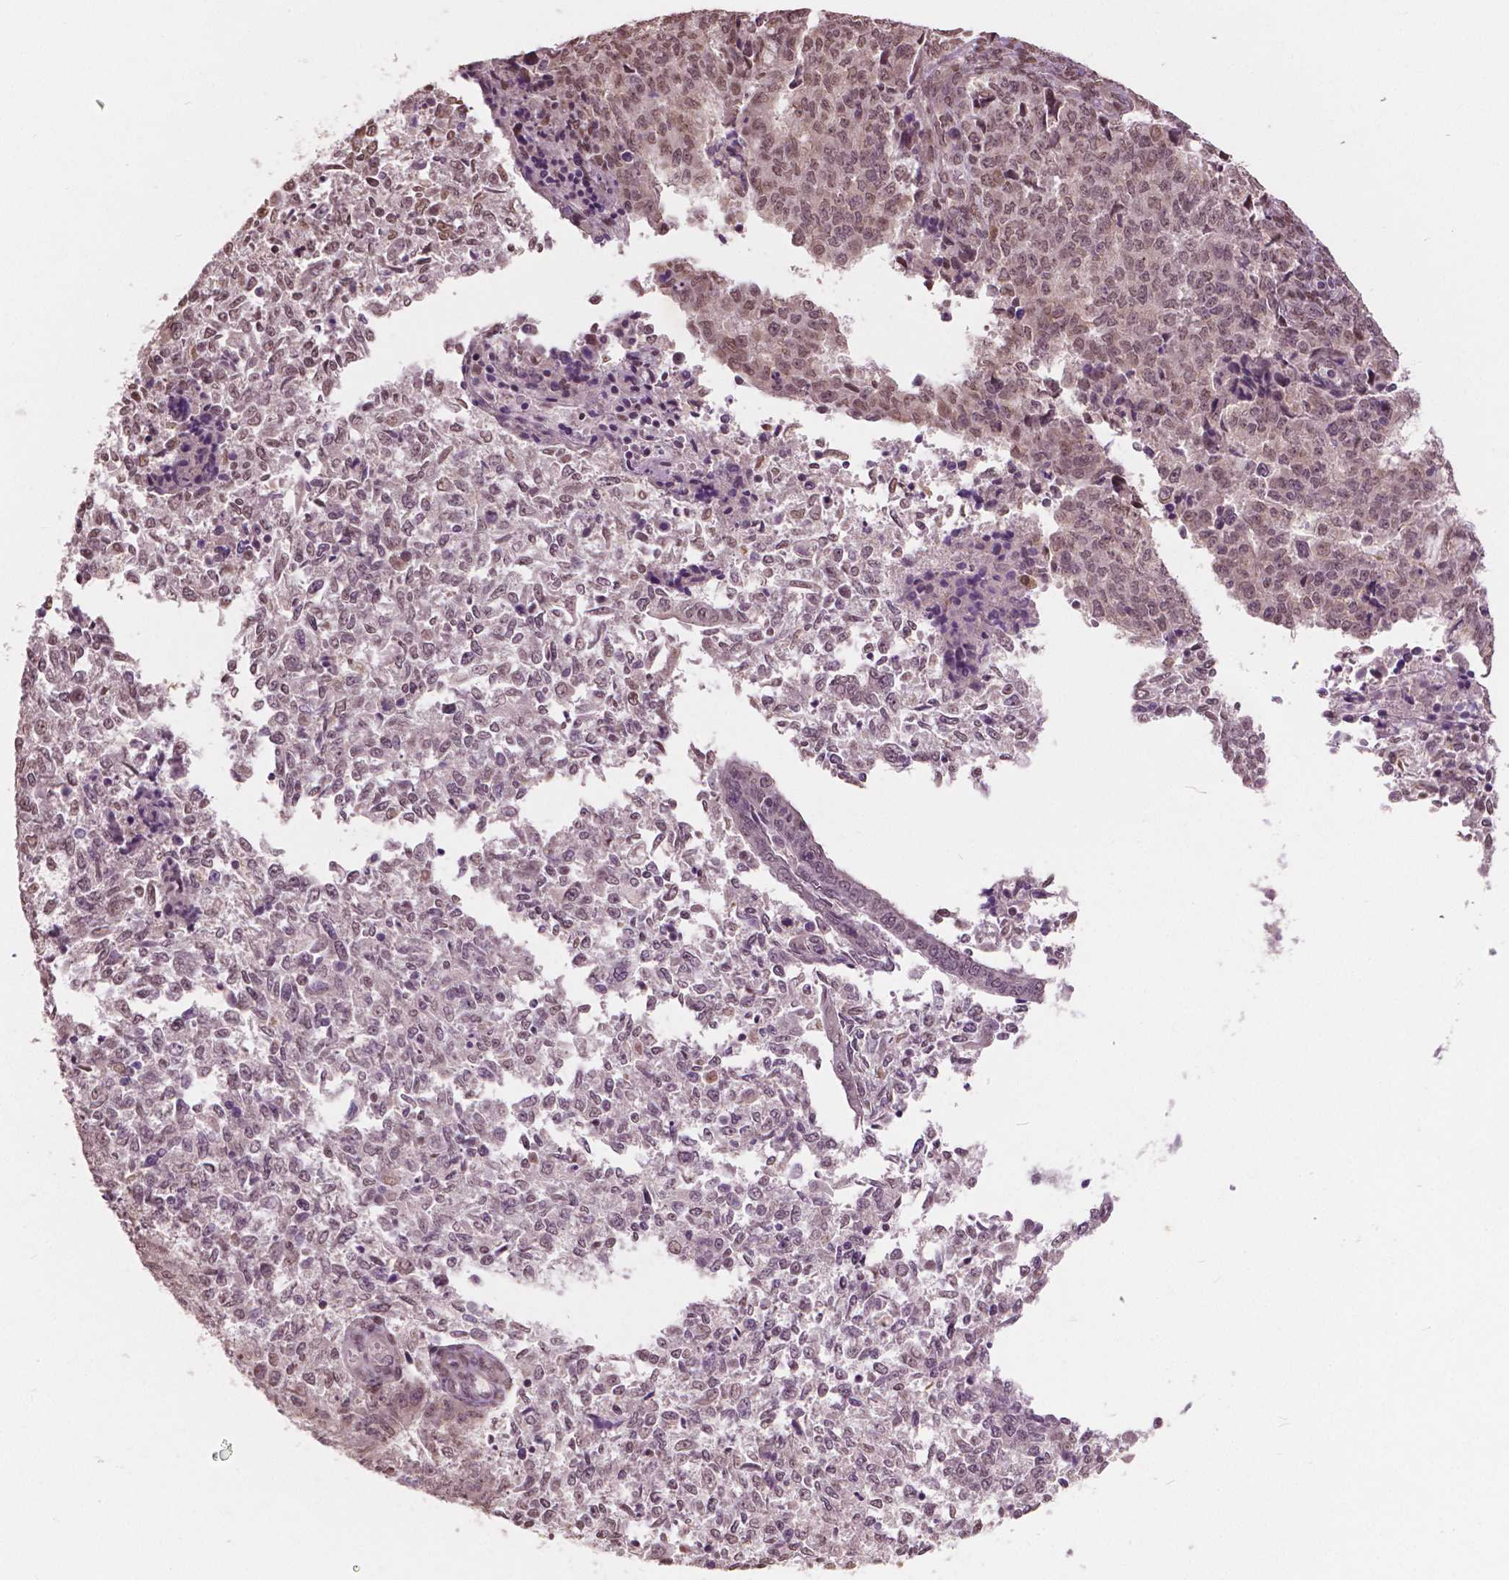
{"staining": {"intensity": "moderate", "quantity": ">75%", "location": "nuclear"}, "tissue": "endometrial cancer", "cell_type": "Tumor cells", "image_type": "cancer", "snomed": [{"axis": "morphology", "description": "Adenocarcinoma, NOS"}, {"axis": "topography", "description": "Endometrium"}], "caption": "An immunohistochemistry (IHC) photomicrograph of neoplastic tissue is shown. Protein staining in brown highlights moderate nuclear positivity in endometrial cancer (adenocarcinoma) within tumor cells. Immunohistochemistry (ihc) stains the protein in brown and the nuclei are stained blue.", "gene": "HOXA10", "patient": {"sex": "female", "age": 50}}